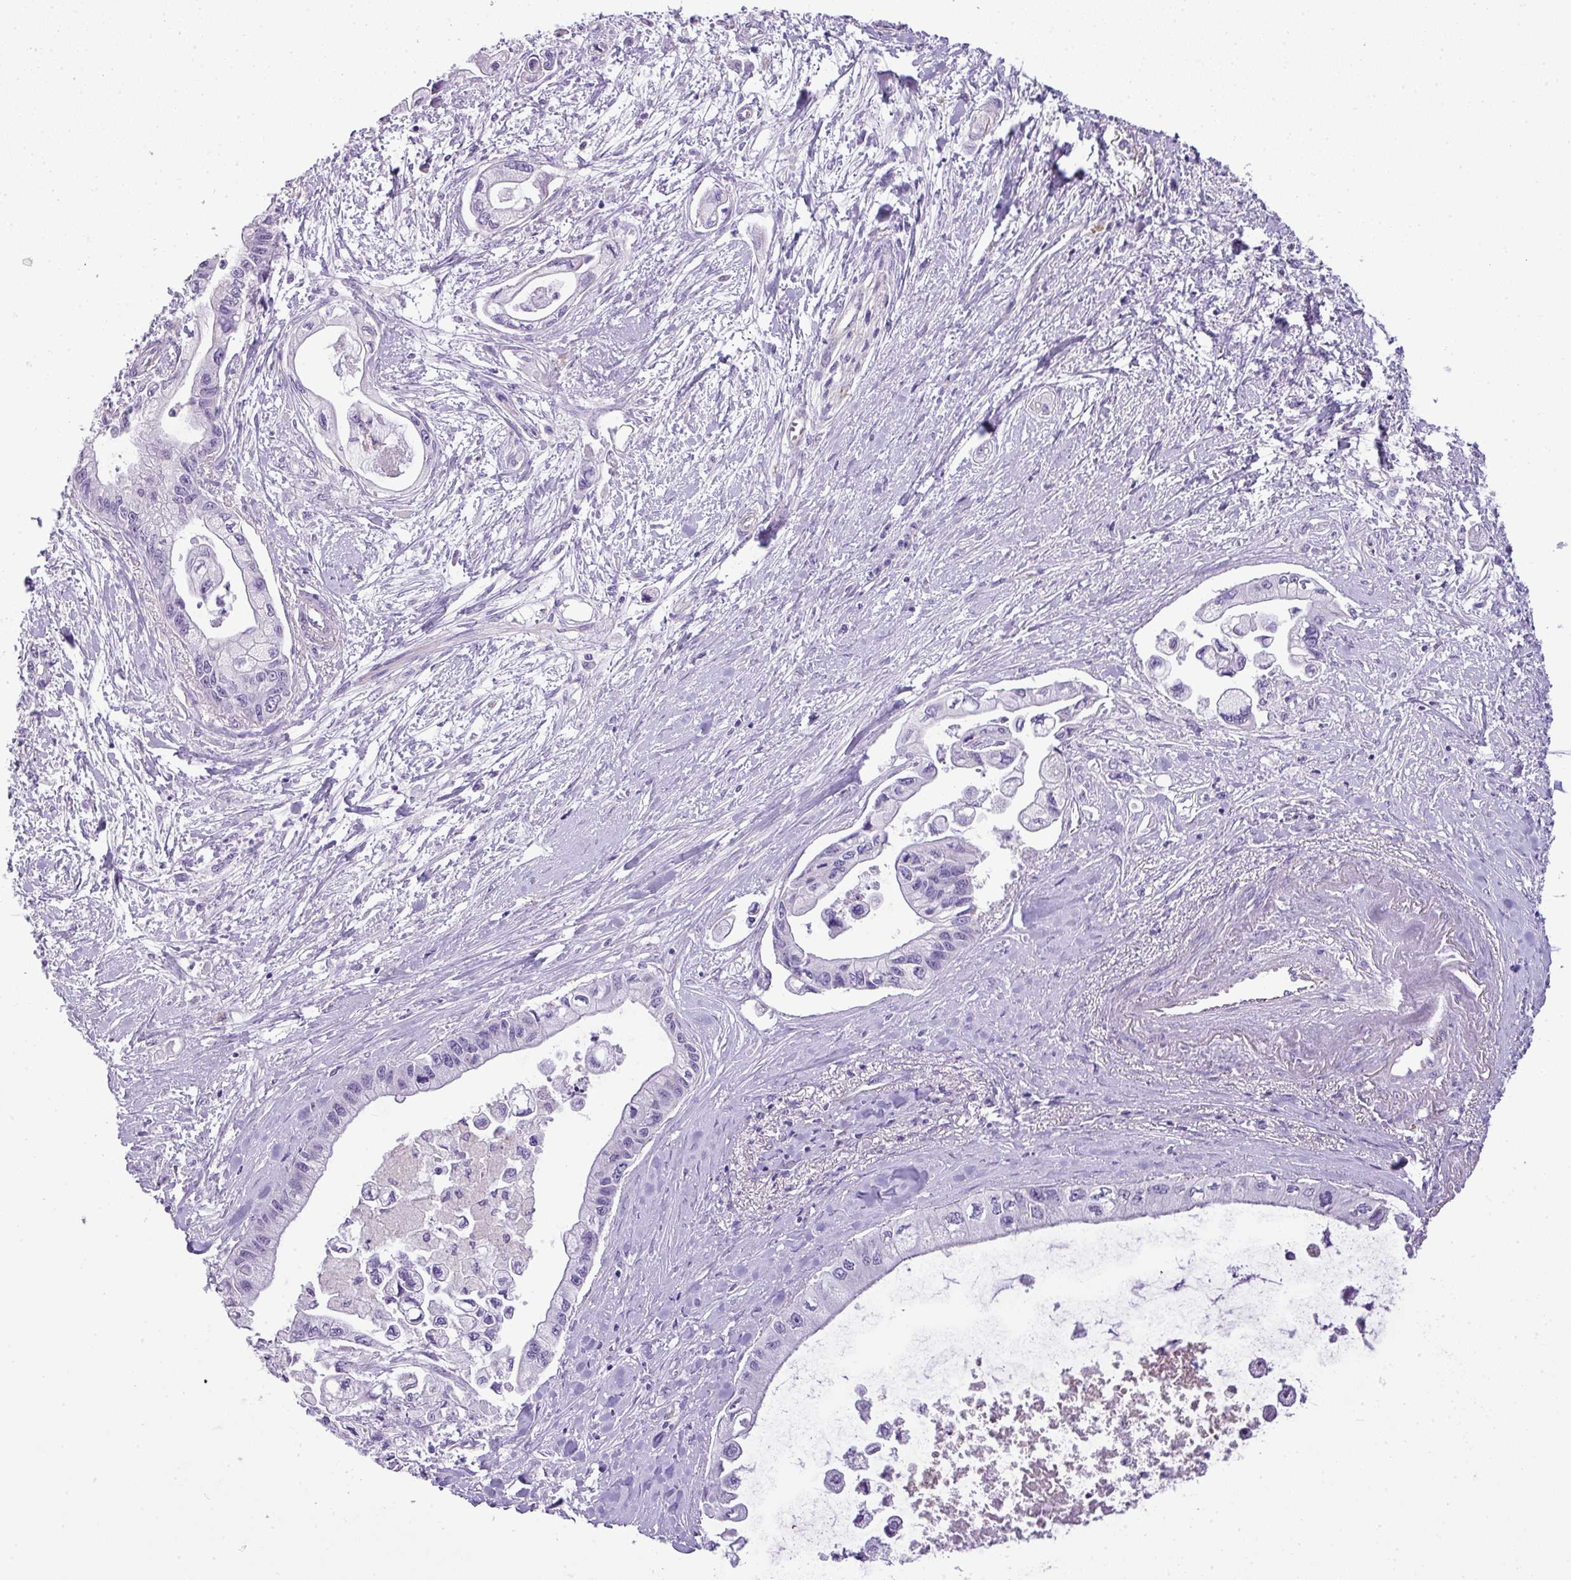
{"staining": {"intensity": "negative", "quantity": "none", "location": "none"}, "tissue": "pancreatic cancer", "cell_type": "Tumor cells", "image_type": "cancer", "snomed": [{"axis": "morphology", "description": "Adenocarcinoma, NOS"}, {"axis": "topography", "description": "Pancreas"}], "caption": "This is an immunohistochemistry histopathology image of human pancreatic cancer (adenocarcinoma). There is no positivity in tumor cells.", "gene": "ENSG00000273748", "patient": {"sex": "male", "age": 61}}